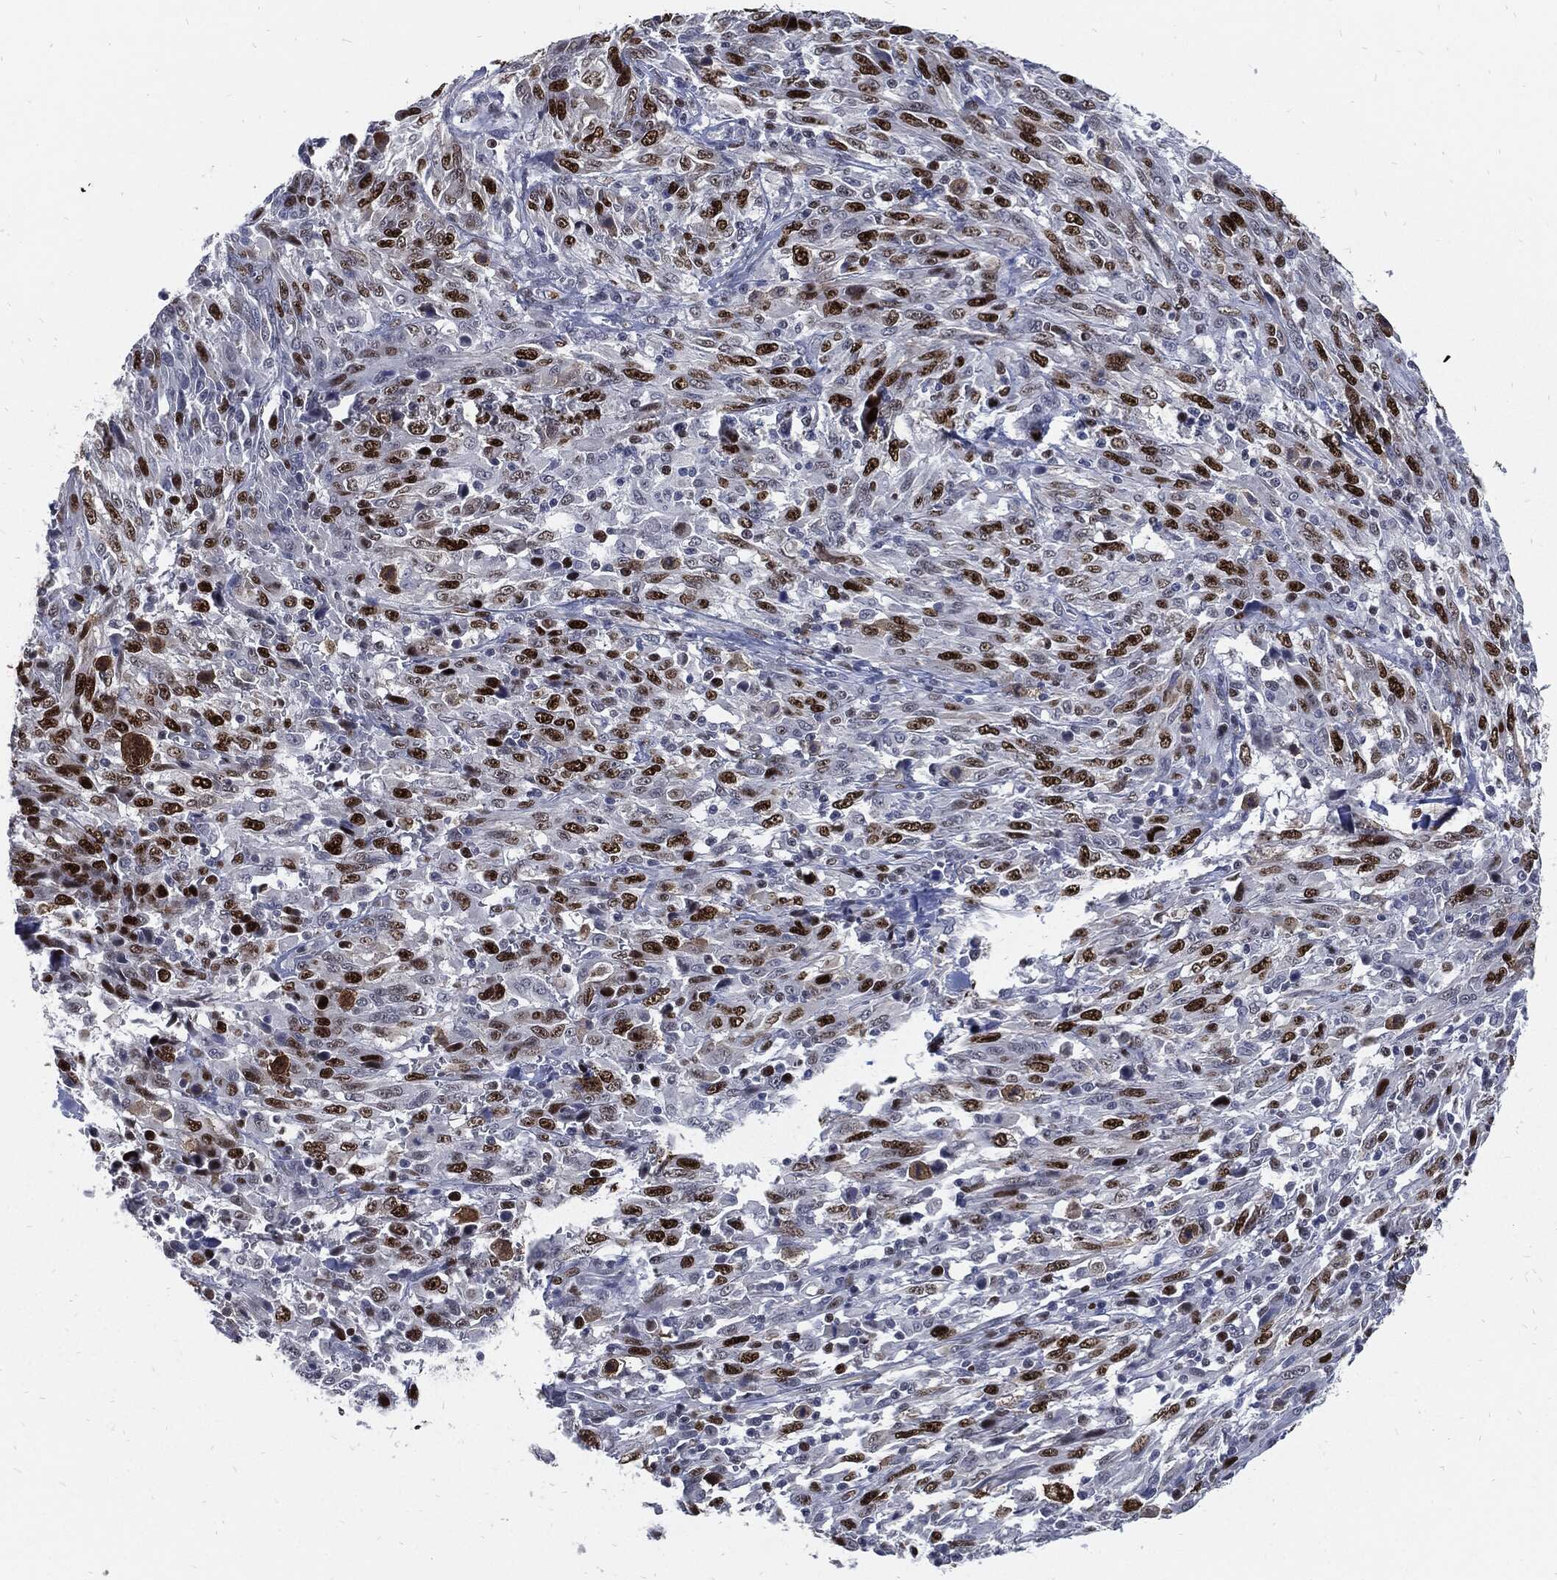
{"staining": {"intensity": "strong", "quantity": "25%-75%", "location": "nuclear"}, "tissue": "melanoma", "cell_type": "Tumor cells", "image_type": "cancer", "snomed": [{"axis": "morphology", "description": "Malignant melanoma, NOS"}, {"axis": "topography", "description": "Skin"}], "caption": "Immunohistochemical staining of human melanoma reveals high levels of strong nuclear staining in approximately 25%-75% of tumor cells. The protein is stained brown, and the nuclei are stained in blue (DAB IHC with brightfield microscopy, high magnification).", "gene": "NBN", "patient": {"sex": "female", "age": 91}}